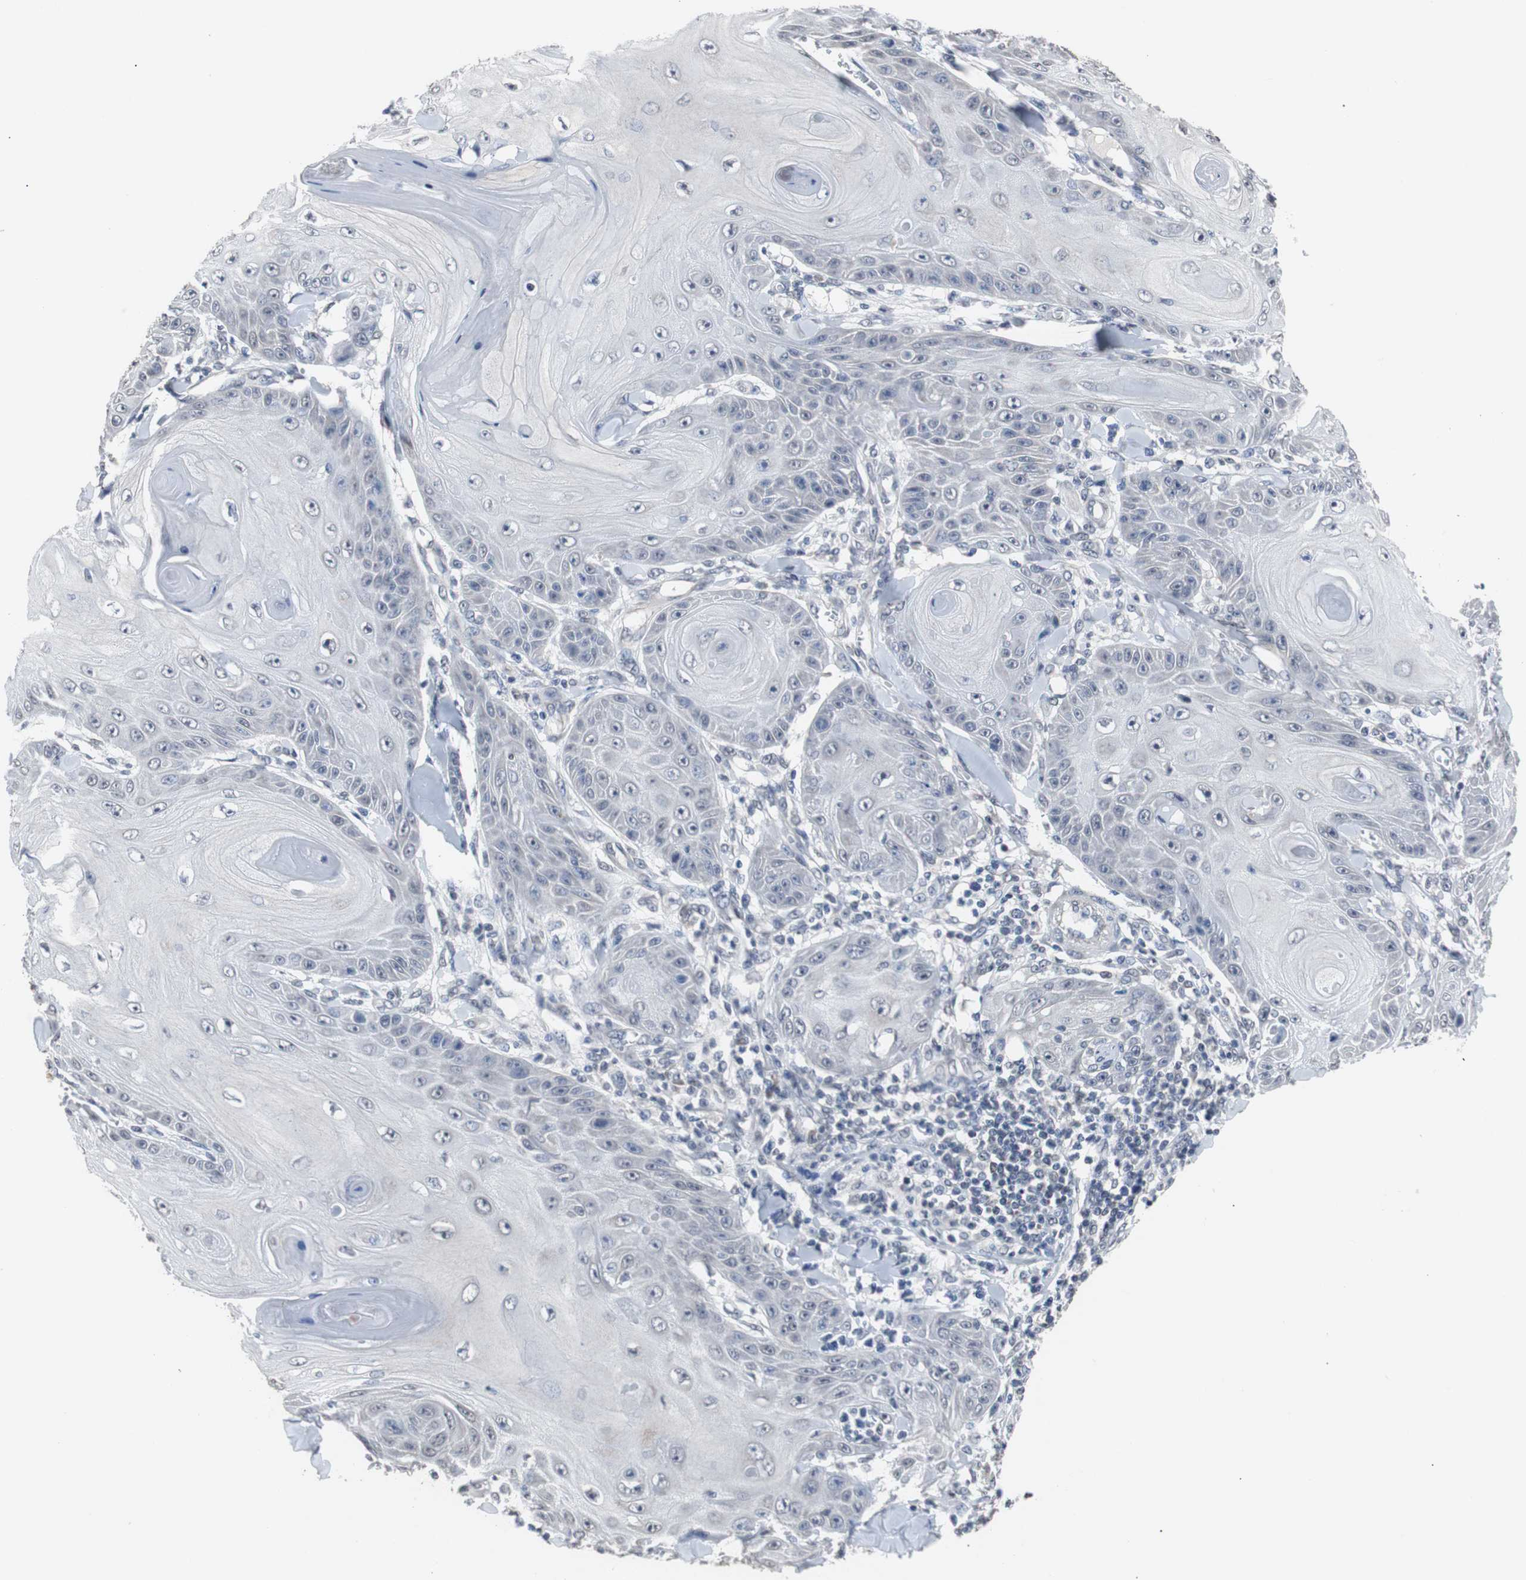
{"staining": {"intensity": "negative", "quantity": "none", "location": "none"}, "tissue": "skin cancer", "cell_type": "Tumor cells", "image_type": "cancer", "snomed": [{"axis": "morphology", "description": "Squamous cell carcinoma, NOS"}, {"axis": "topography", "description": "Skin"}], "caption": "Human squamous cell carcinoma (skin) stained for a protein using immunohistochemistry (IHC) shows no expression in tumor cells.", "gene": "RBM47", "patient": {"sex": "female", "age": 78}}